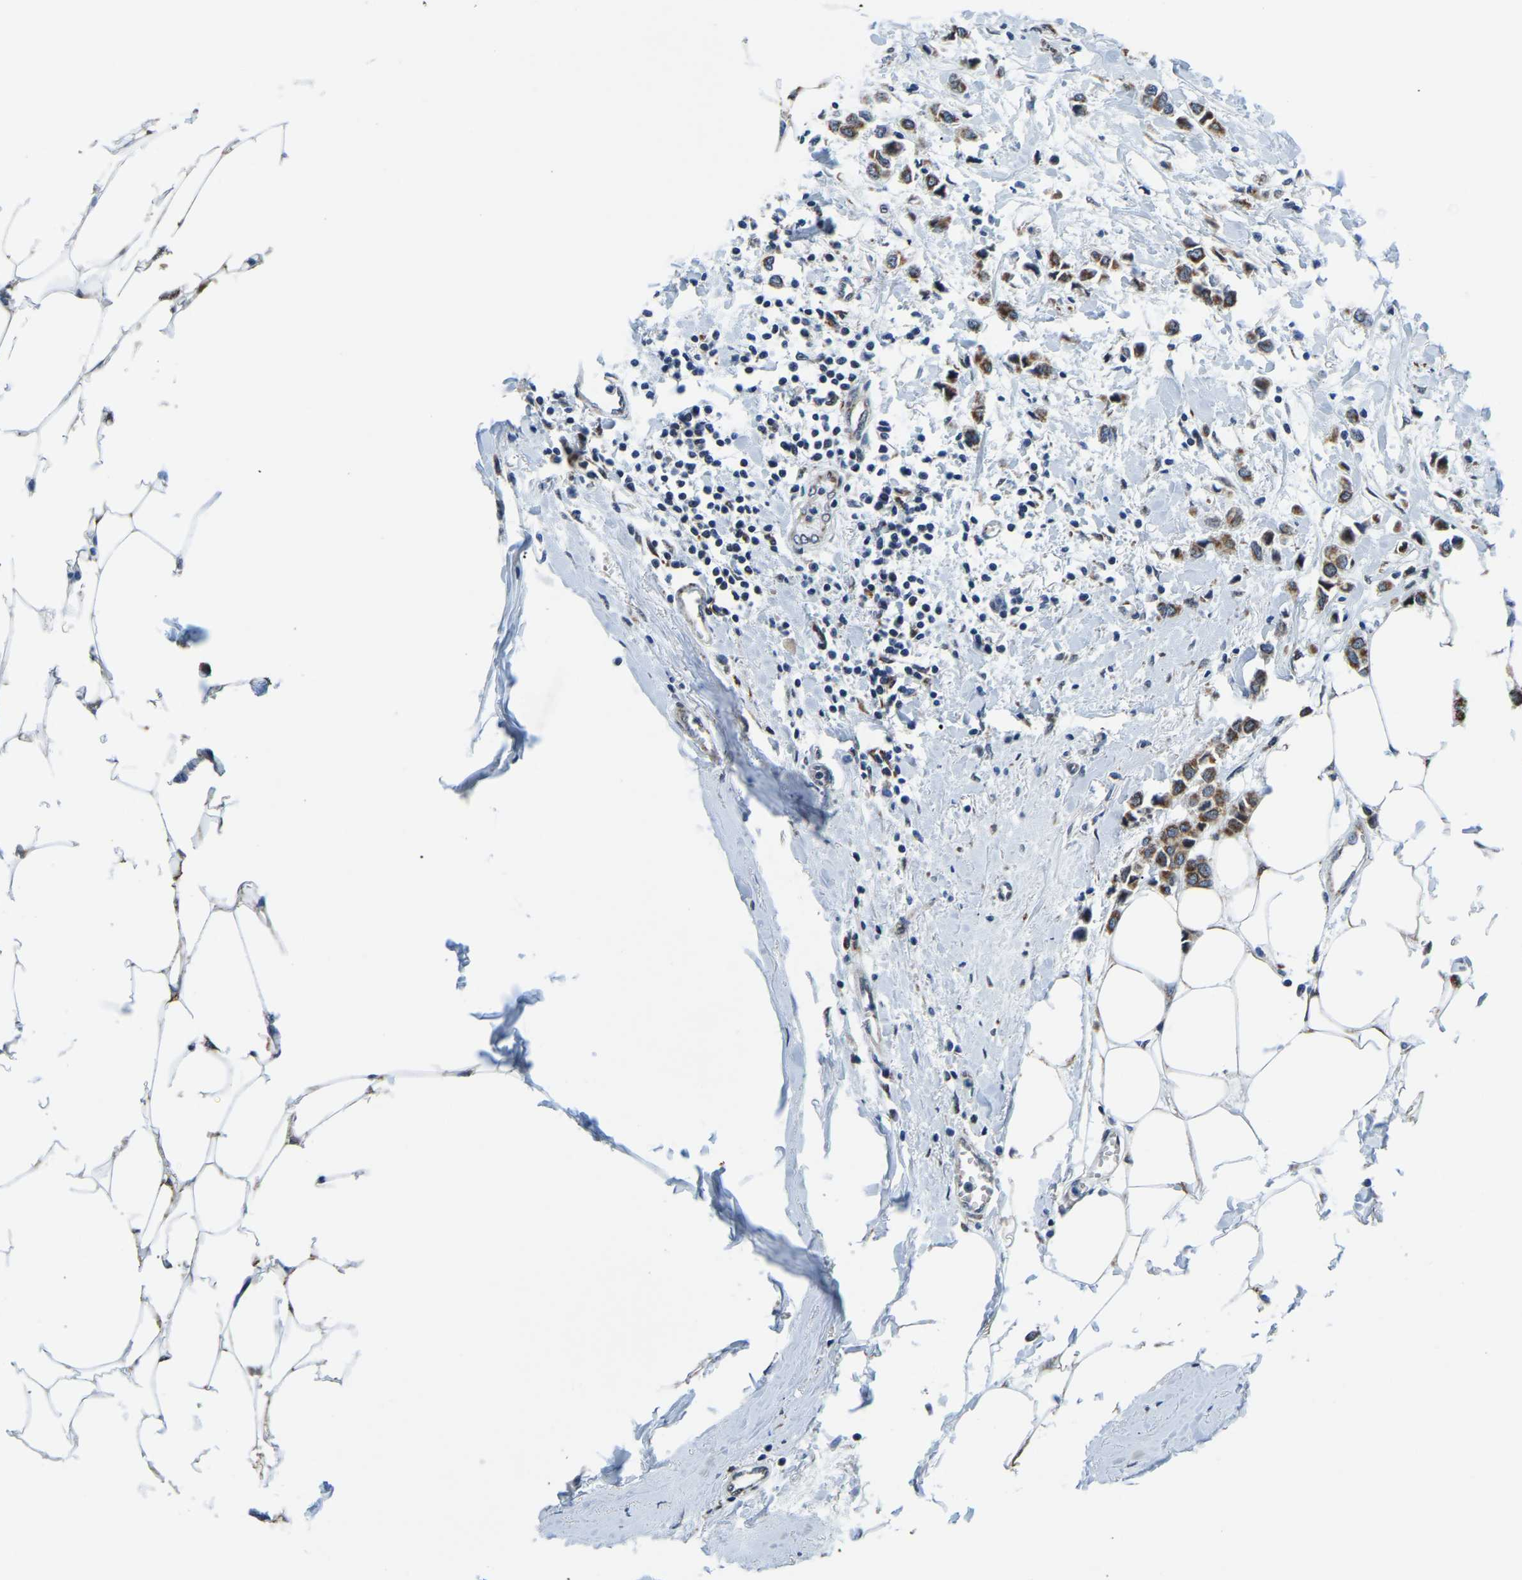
{"staining": {"intensity": "moderate", "quantity": ">75%", "location": "cytoplasmic/membranous"}, "tissue": "breast cancer", "cell_type": "Tumor cells", "image_type": "cancer", "snomed": [{"axis": "morphology", "description": "Lobular carcinoma"}, {"axis": "topography", "description": "Breast"}], "caption": "Protein expression analysis of human lobular carcinoma (breast) reveals moderate cytoplasmic/membranous positivity in about >75% of tumor cells.", "gene": "BNIP3L", "patient": {"sex": "female", "age": 51}}